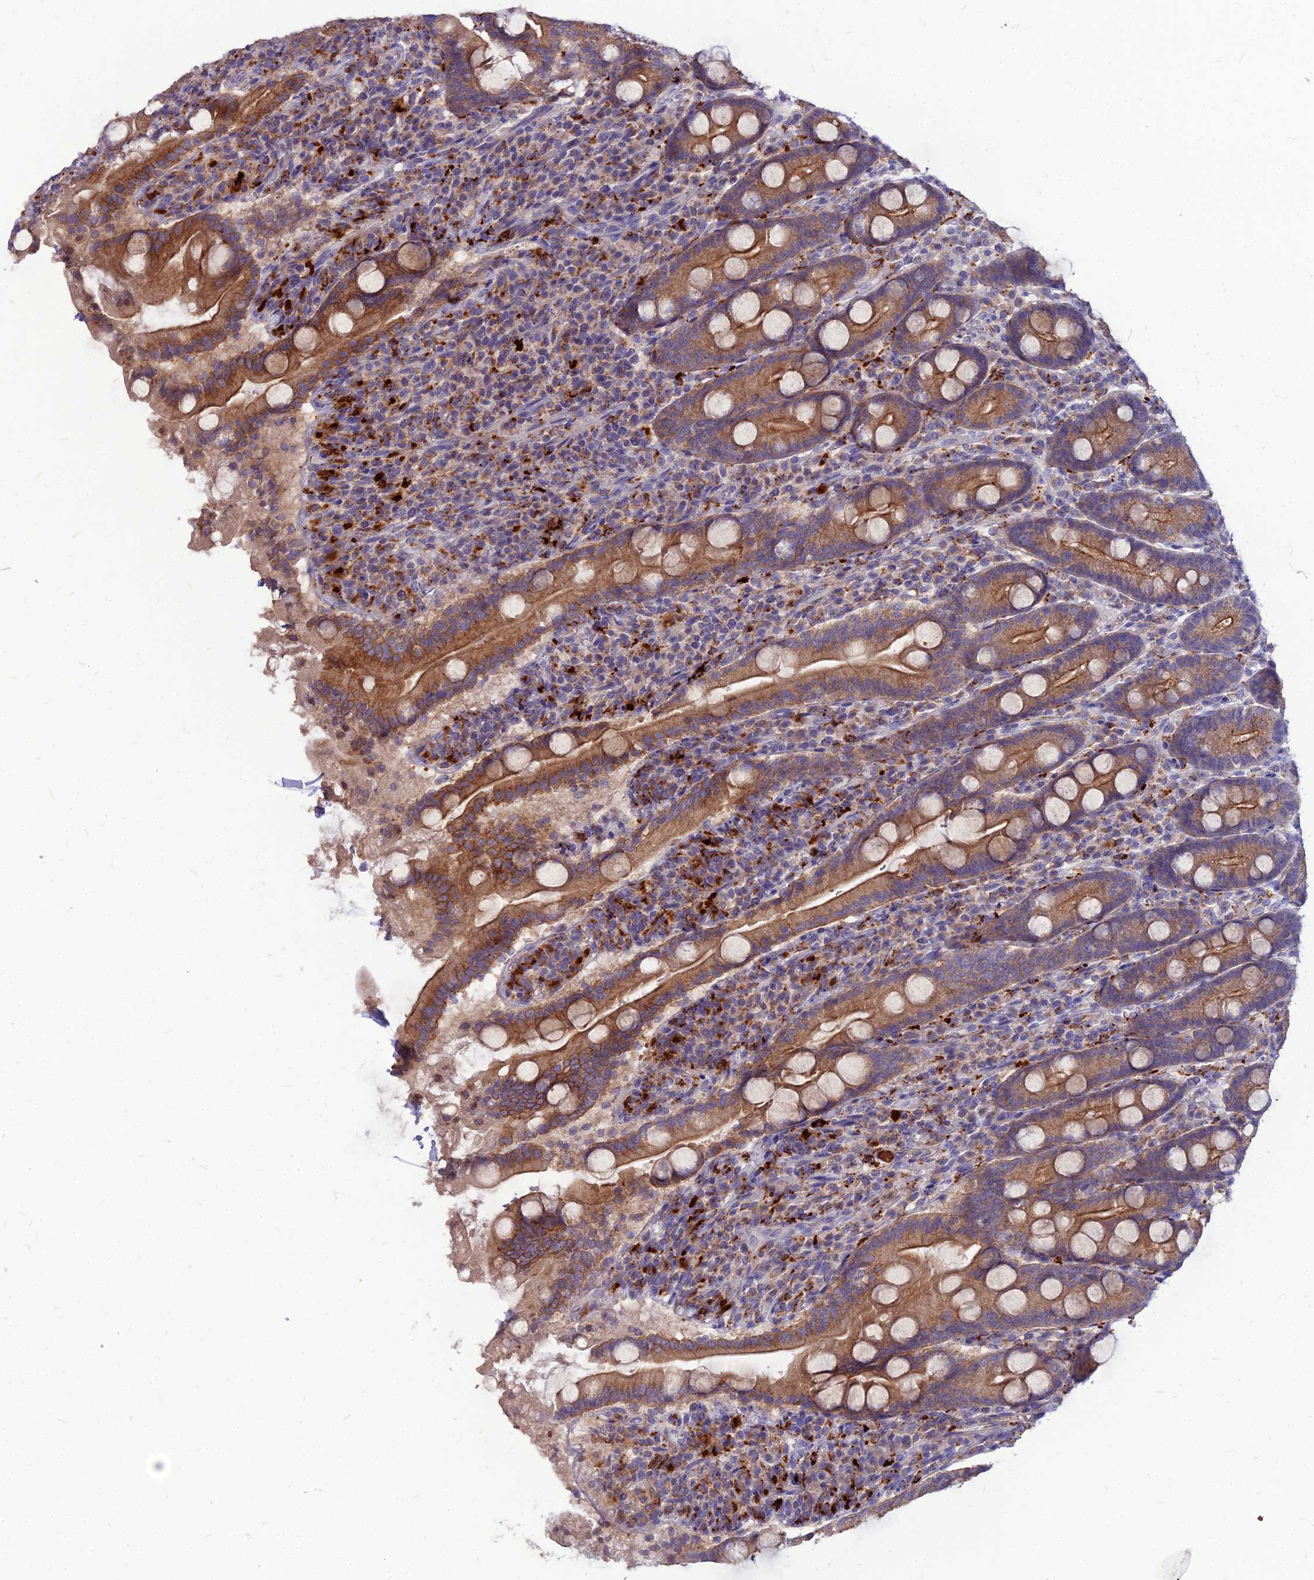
{"staining": {"intensity": "moderate", "quantity": ">75%", "location": "cytoplasmic/membranous"}, "tissue": "duodenum", "cell_type": "Glandular cells", "image_type": "normal", "snomed": [{"axis": "morphology", "description": "Normal tissue, NOS"}, {"axis": "topography", "description": "Duodenum"}], "caption": "A medium amount of moderate cytoplasmic/membranous staining is identified in about >75% of glandular cells in normal duodenum.", "gene": "PCED1B", "patient": {"sex": "male", "age": 35}}